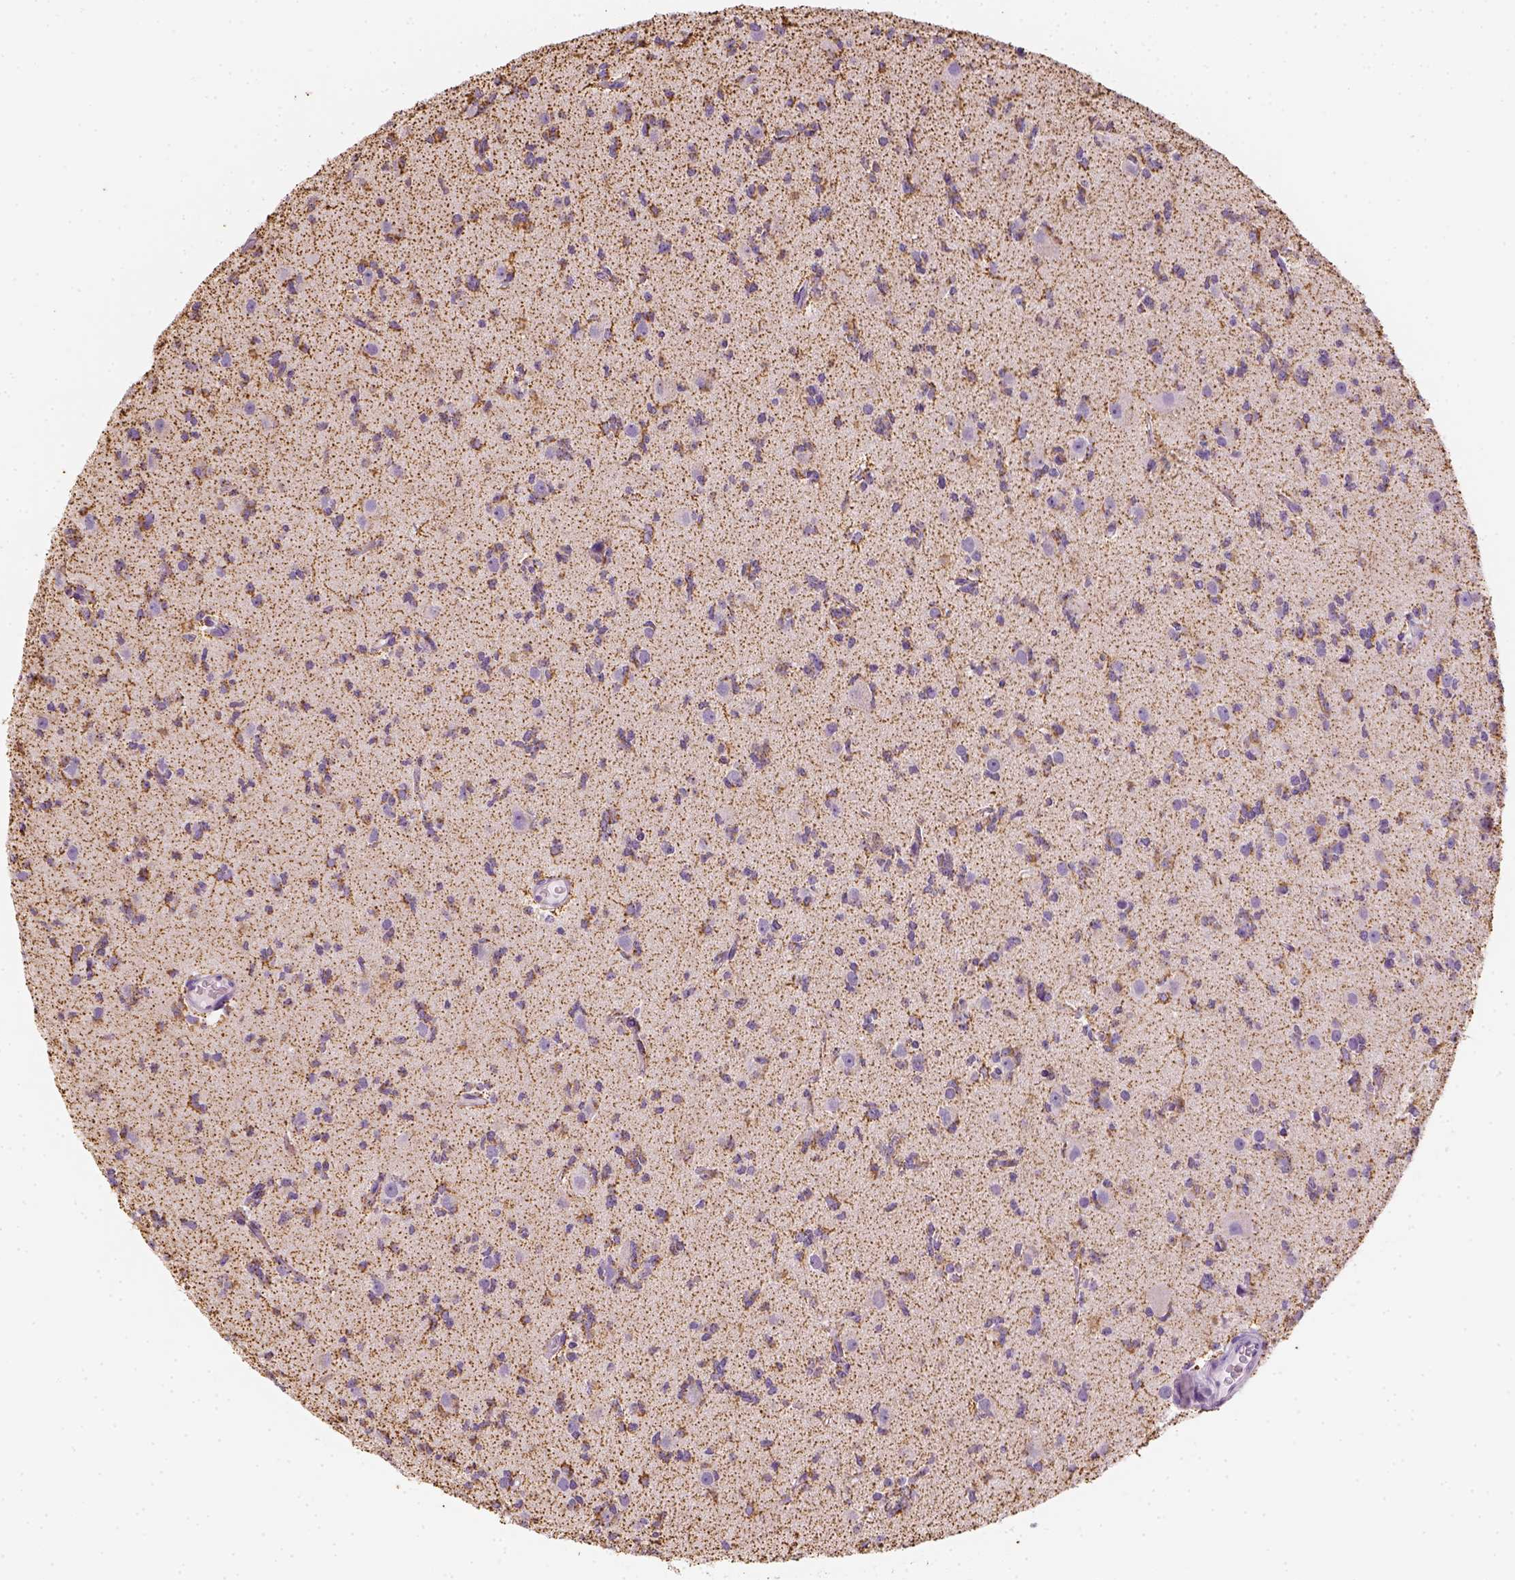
{"staining": {"intensity": "negative", "quantity": "none", "location": "none"}, "tissue": "glioma", "cell_type": "Tumor cells", "image_type": "cancer", "snomed": [{"axis": "morphology", "description": "Glioma, malignant, Low grade"}, {"axis": "topography", "description": "Brain"}], "caption": "High power microscopy micrograph of an IHC micrograph of malignant glioma (low-grade), revealing no significant staining in tumor cells.", "gene": "LCA5", "patient": {"sex": "male", "age": 27}}